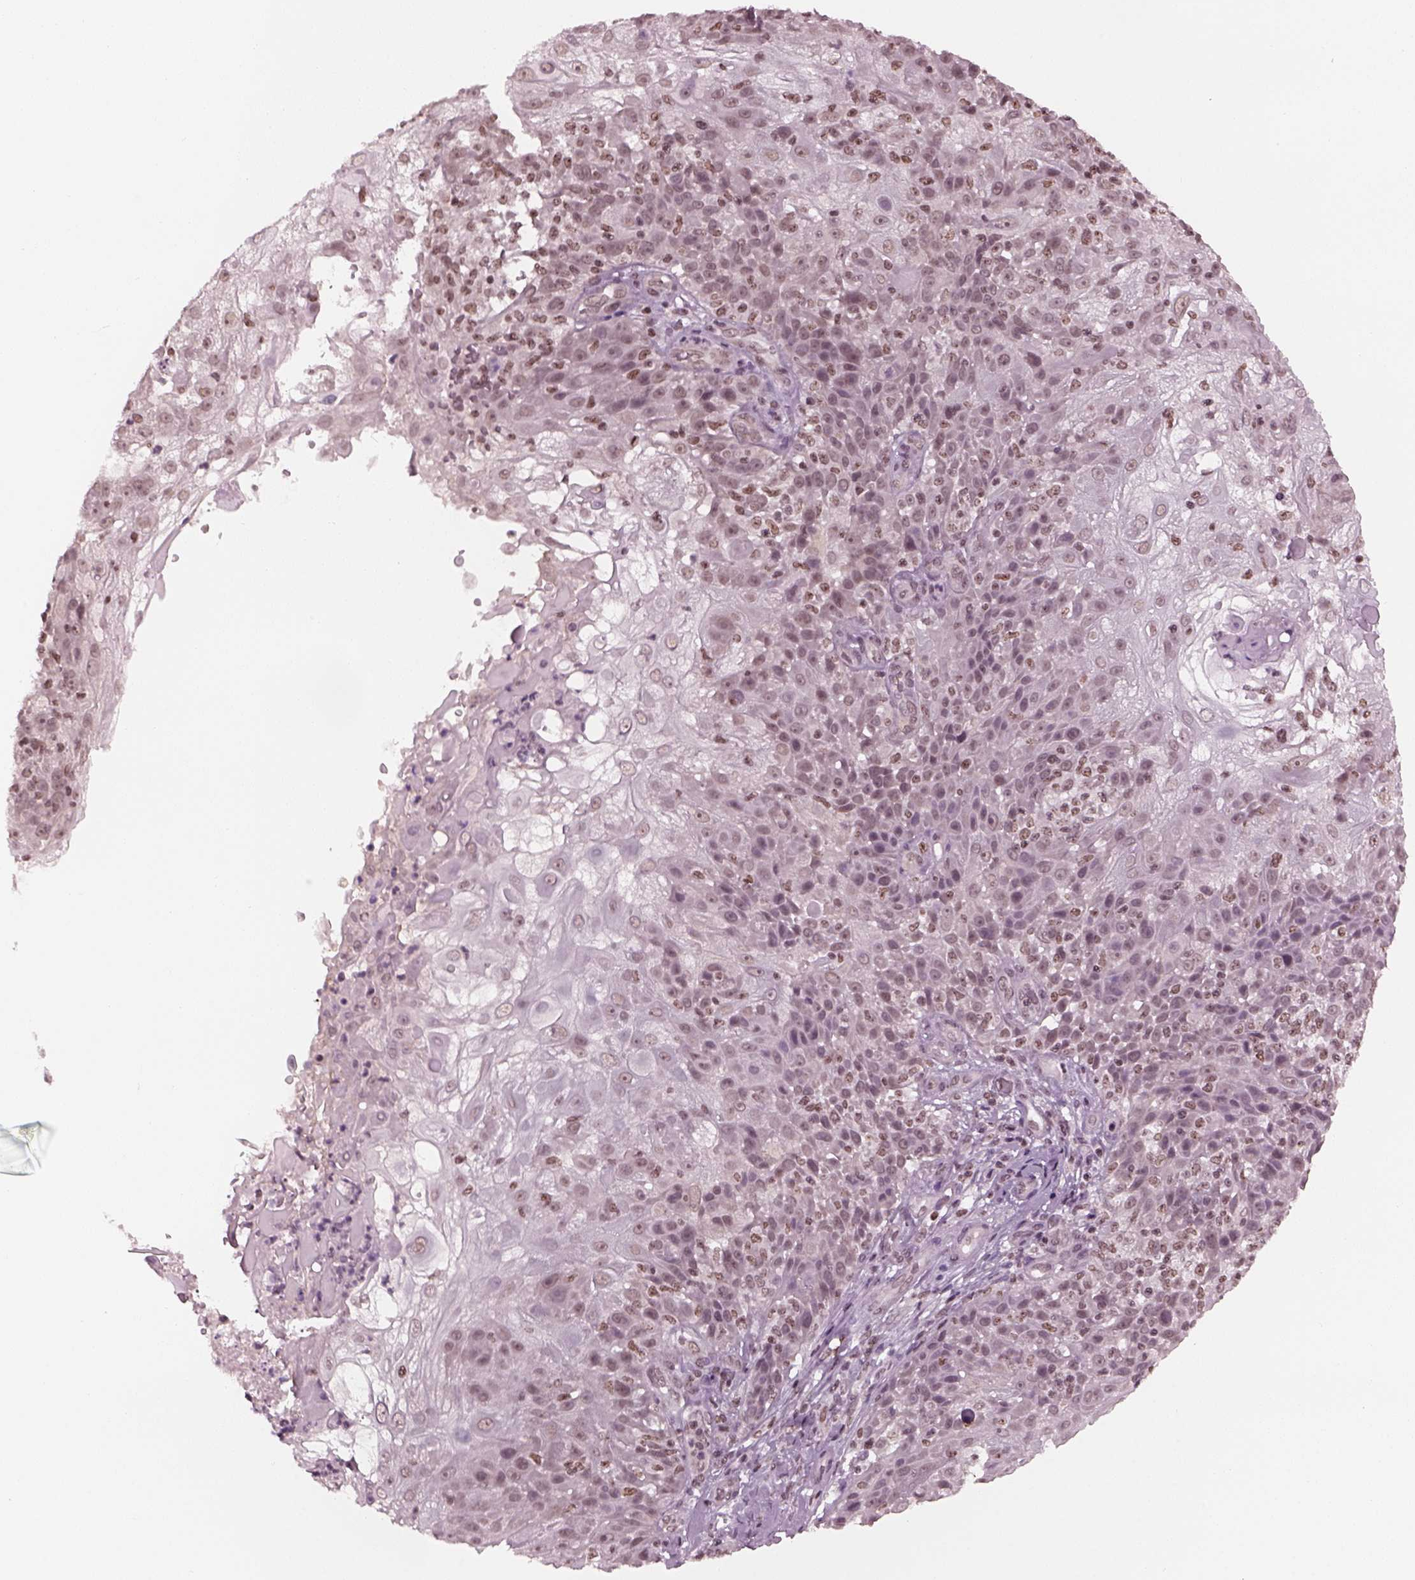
{"staining": {"intensity": "moderate", "quantity": "<25%", "location": "nuclear"}, "tissue": "skin cancer", "cell_type": "Tumor cells", "image_type": "cancer", "snomed": [{"axis": "morphology", "description": "Normal tissue, NOS"}, {"axis": "morphology", "description": "Squamous cell carcinoma, NOS"}, {"axis": "topography", "description": "Skin"}], "caption": "Skin squamous cell carcinoma tissue displays moderate nuclear staining in approximately <25% of tumor cells", "gene": "RUVBL2", "patient": {"sex": "female", "age": 83}}